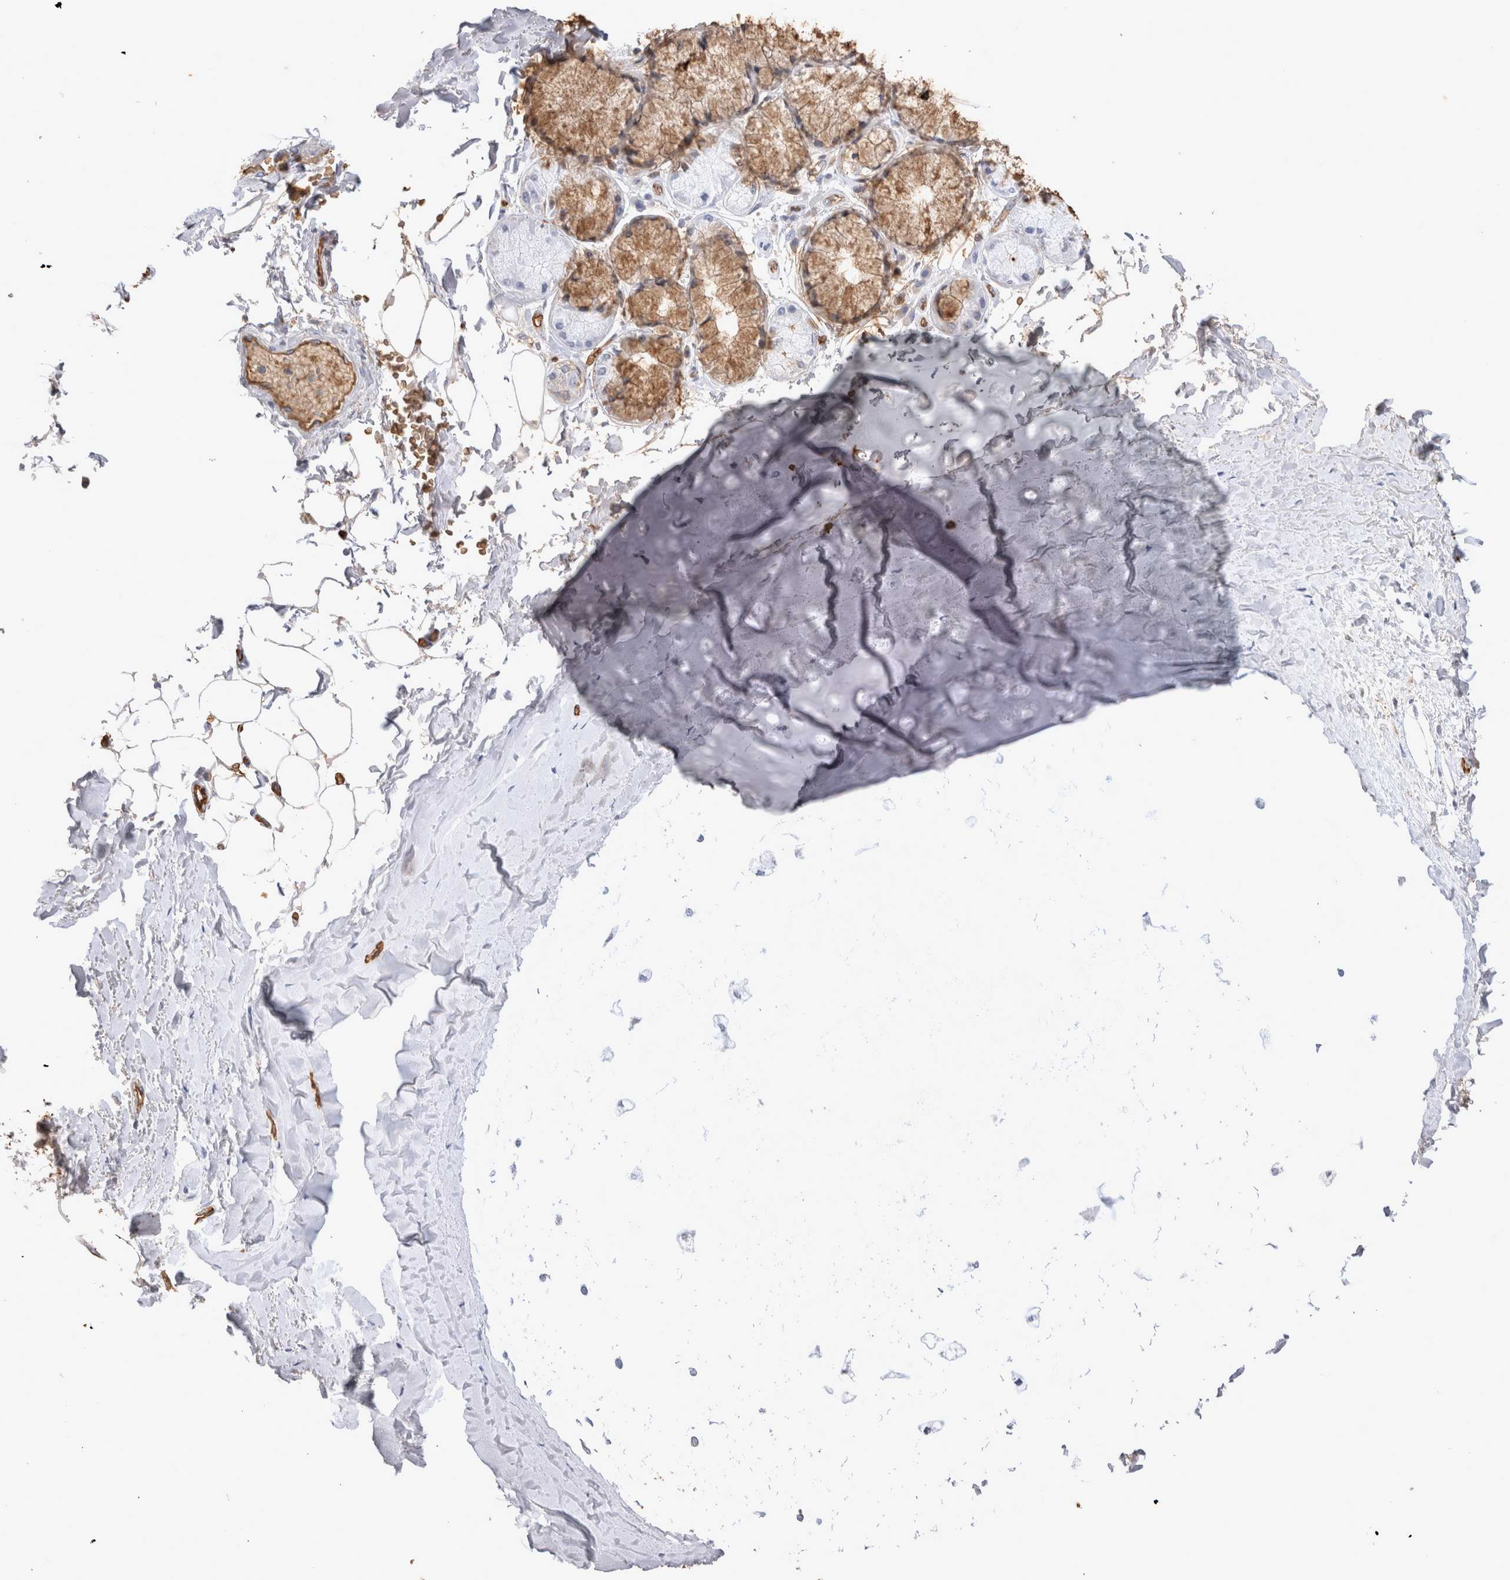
{"staining": {"intensity": "negative", "quantity": "none", "location": "none"}, "tissue": "adipose tissue", "cell_type": "Adipocytes", "image_type": "normal", "snomed": [{"axis": "morphology", "description": "Normal tissue, NOS"}, {"axis": "topography", "description": "Bronchus"}], "caption": "Adipocytes are negative for protein expression in unremarkable human adipose tissue. The staining is performed using DAB (3,3'-diaminobenzidine) brown chromogen with nuclei counter-stained in using hematoxylin.", "gene": "IL17RC", "patient": {"sex": "male", "age": 66}}